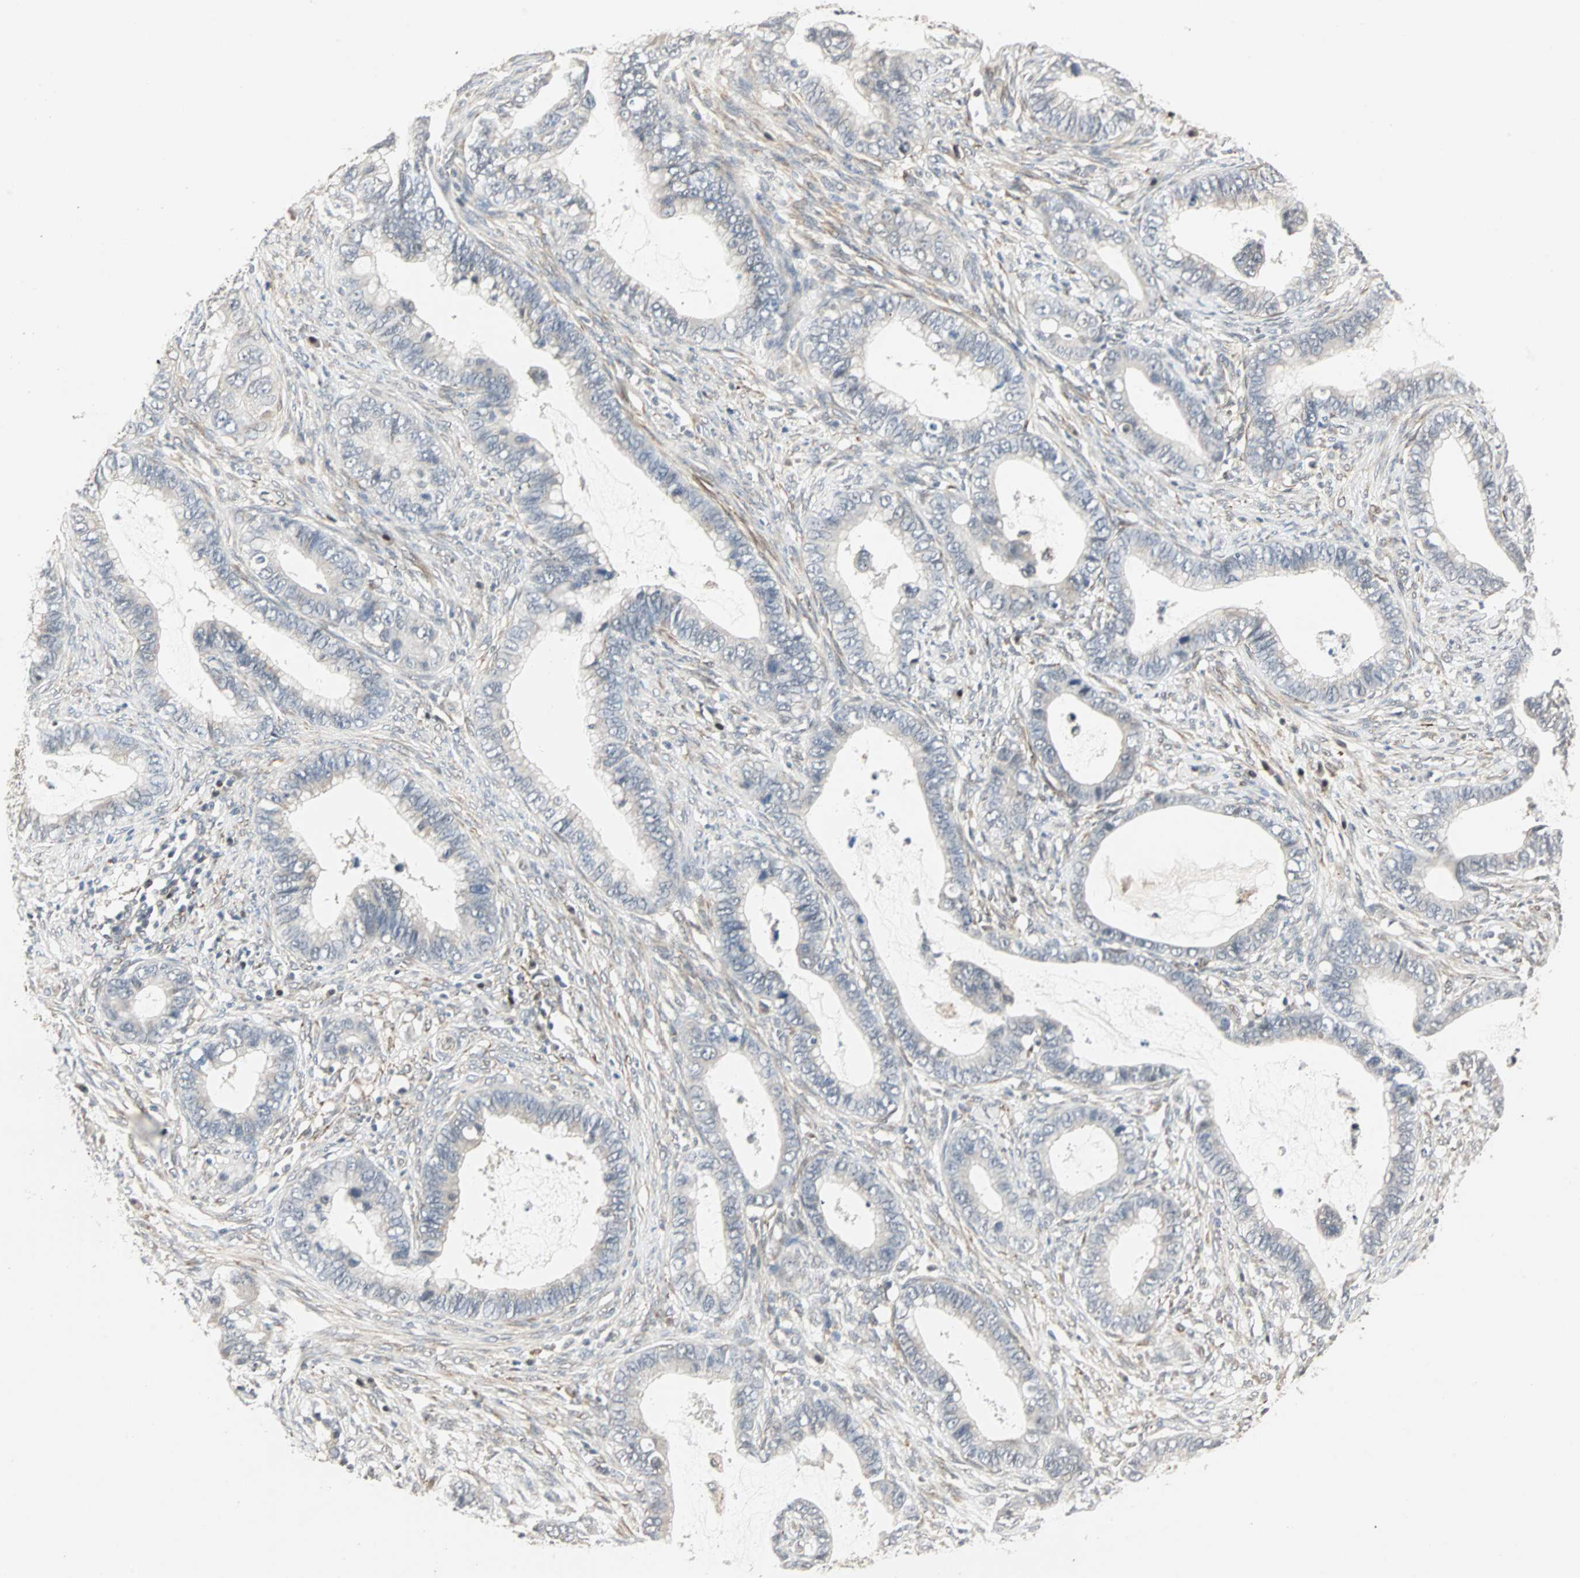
{"staining": {"intensity": "negative", "quantity": "none", "location": "none"}, "tissue": "cervical cancer", "cell_type": "Tumor cells", "image_type": "cancer", "snomed": [{"axis": "morphology", "description": "Adenocarcinoma, NOS"}, {"axis": "topography", "description": "Cervix"}], "caption": "Tumor cells show no significant staining in cervical adenocarcinoma.", "gene": "TRPV4", "patient": {"sex": "female", "age": 44}}